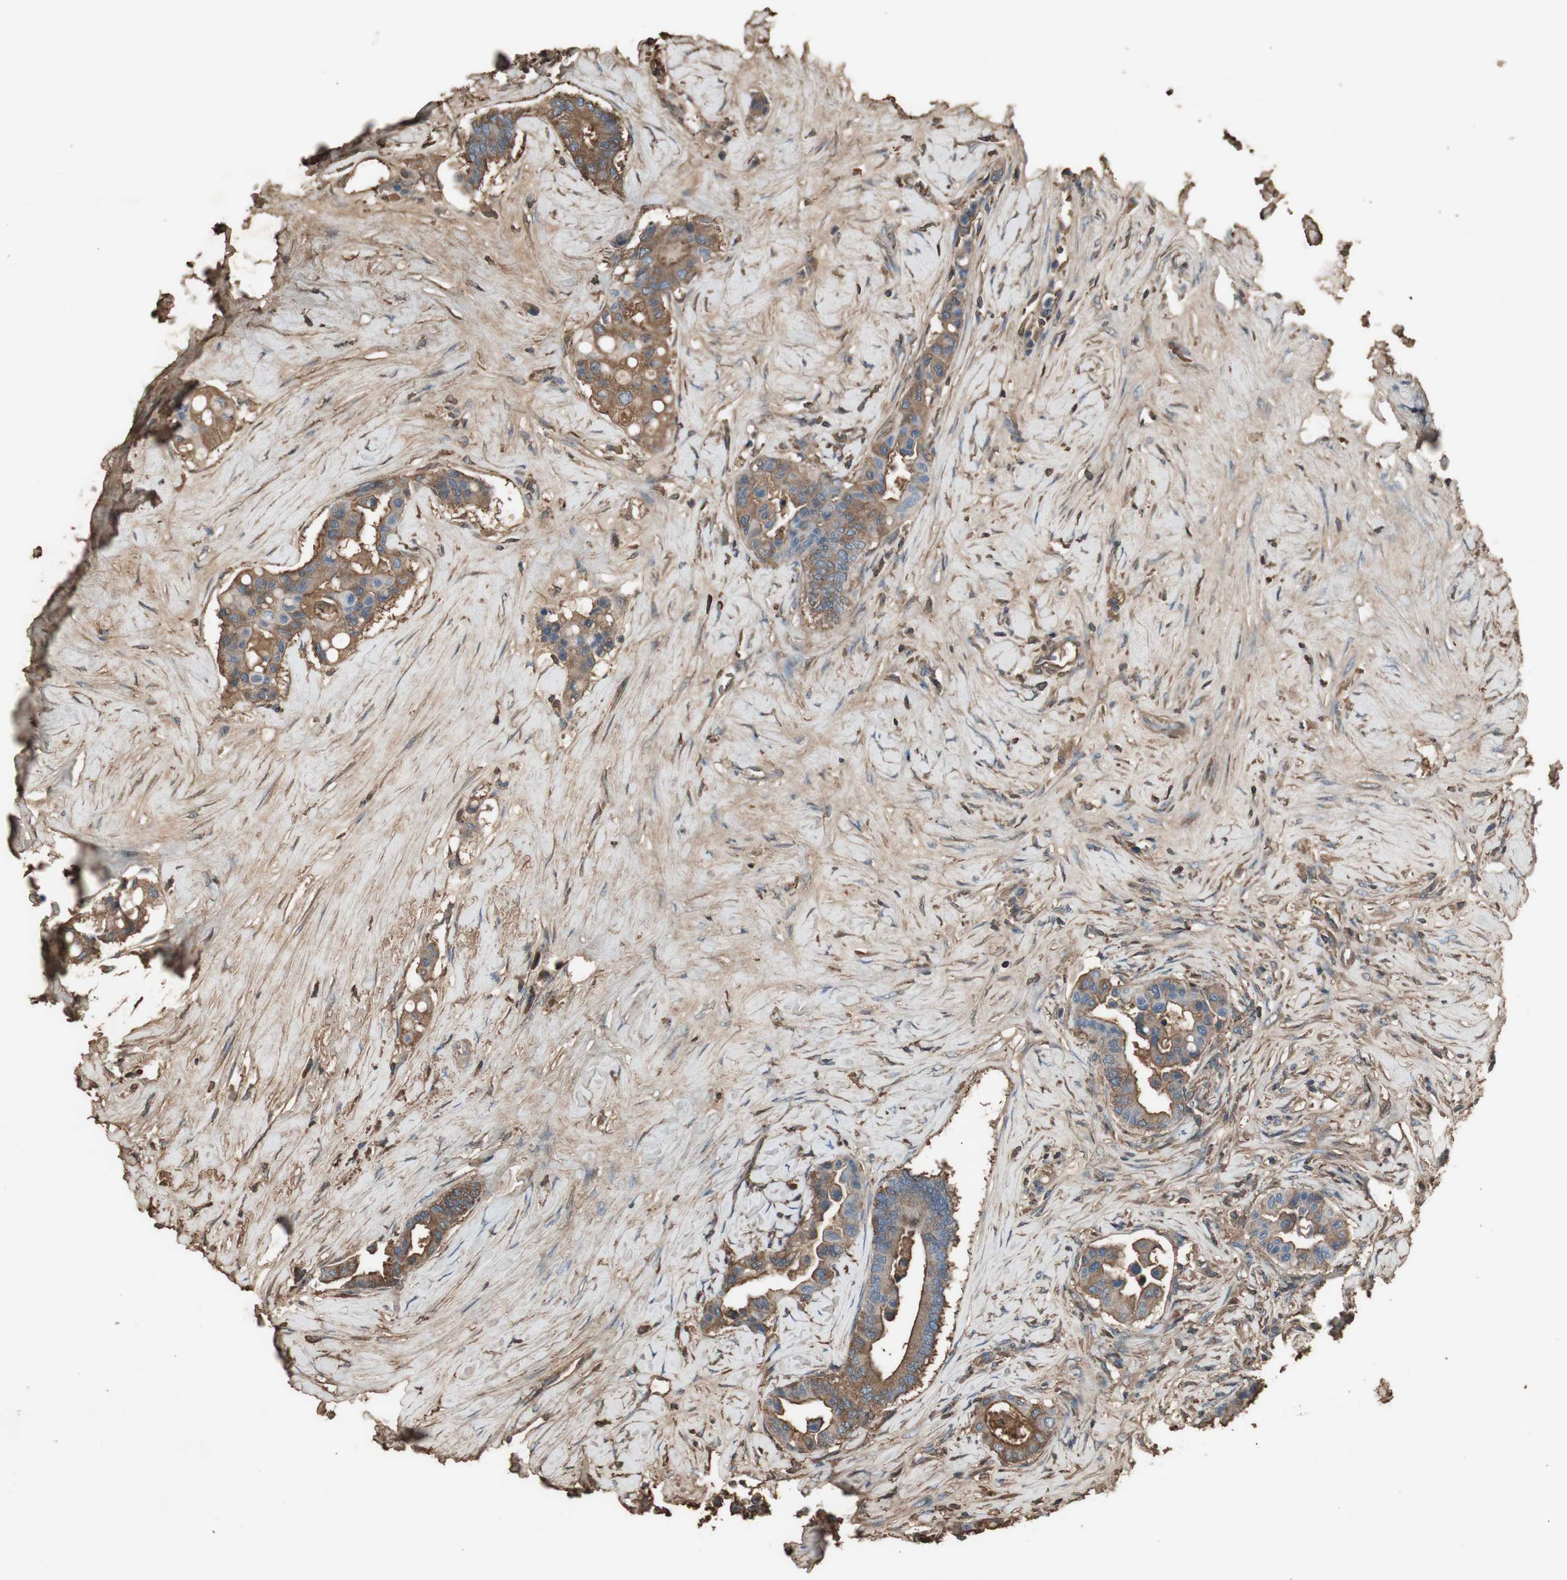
{"staining": {"intensity": "moderate", "quantity": ">75%", "location": "cytoplasmic/membranous"}, "tissue": "colorectal cancer", "cell_type": "Tumor cells", "image_type": "cancer", "snomed": [{"axis": "morphology", "description": "Normal tissue, NOS"}, {"axis": "morphology", "description": "Adenocarcinoma, NOS"}, {"axis": "topography", "description": "Colon"}], "caption": "Protein staining displays moderate cytoplasmic/membranous positivity in approximately >75% of tumor cells in colorectal adenocarcinoma.", "gene": "MMP14", "patient": {"sex": "male", "age": 82}}